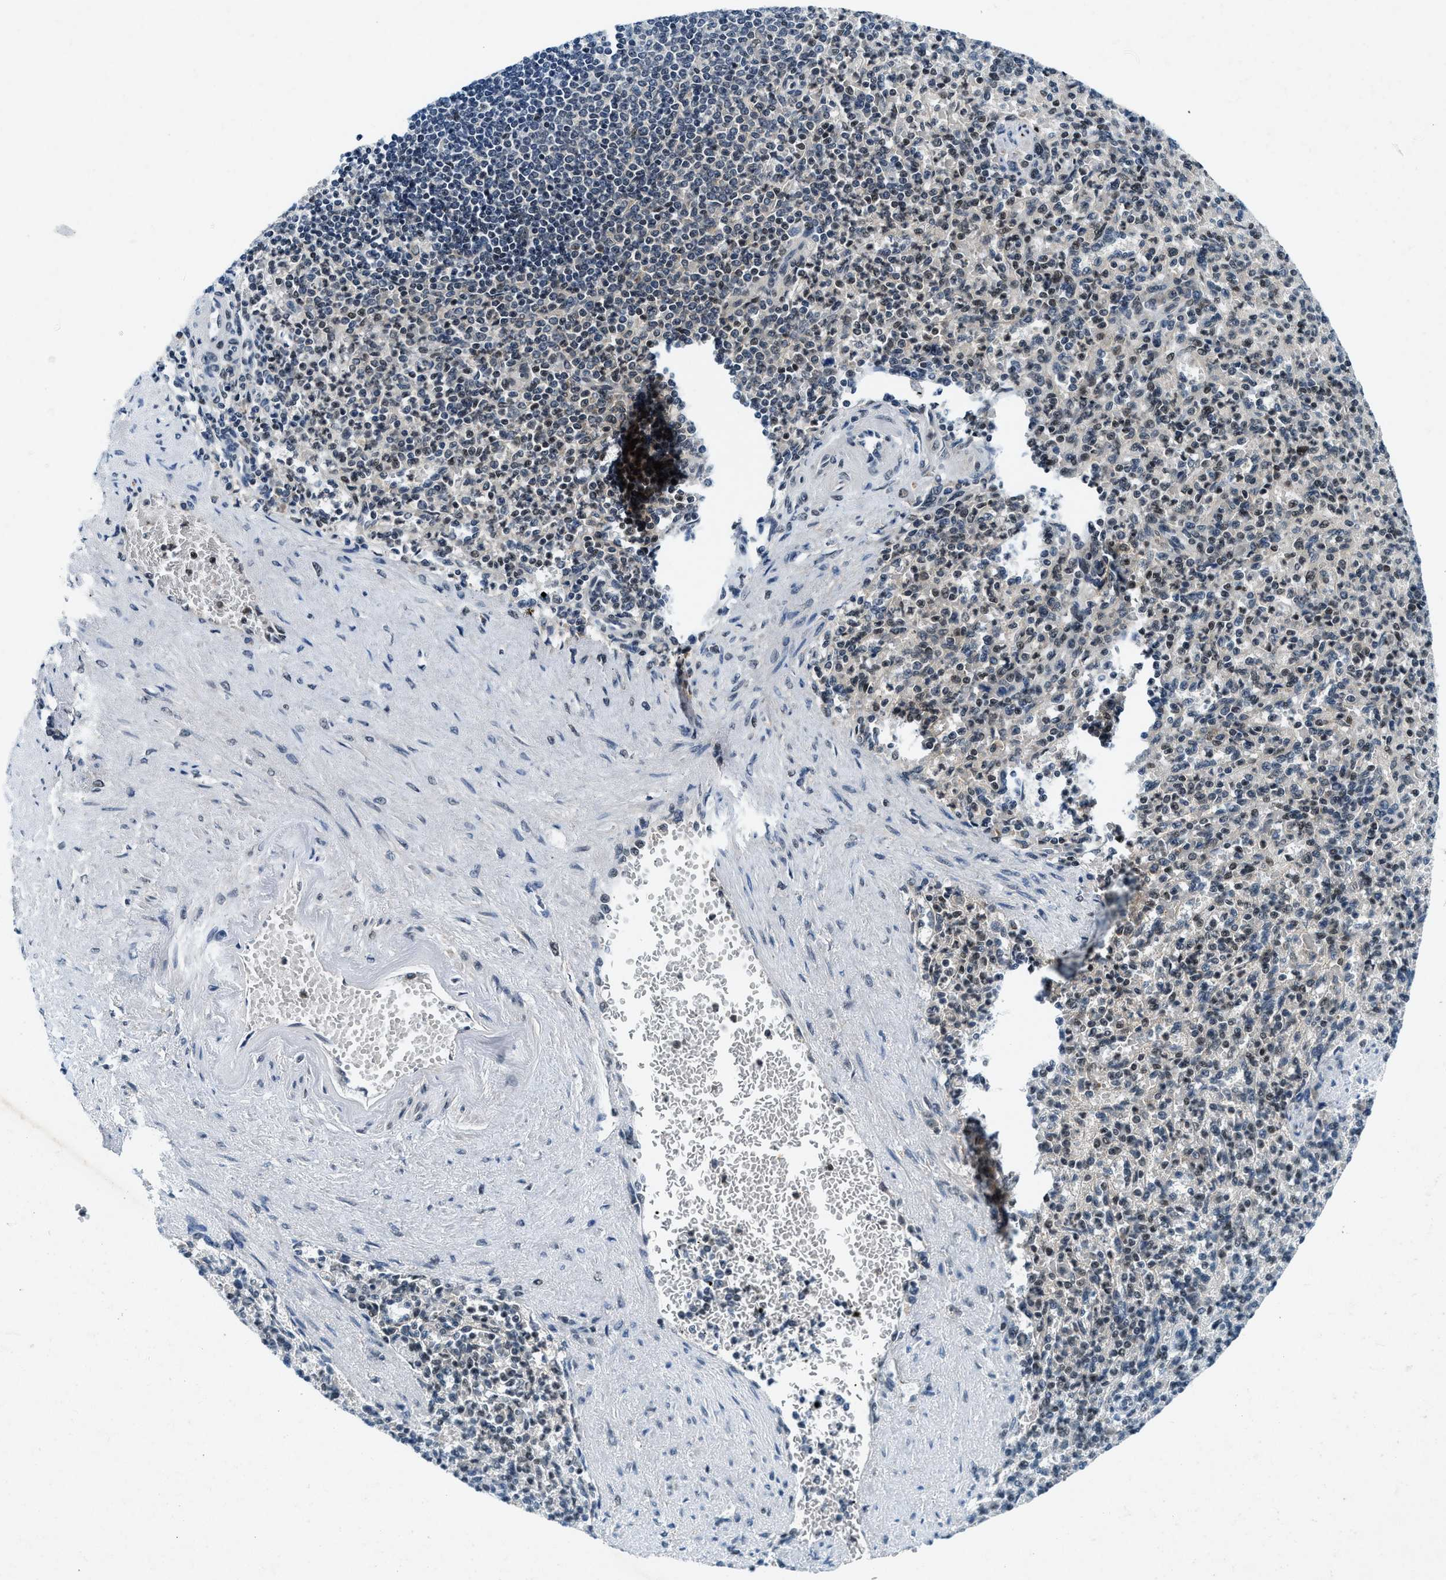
{"staining": {"intensity": "weak", "quantity": "25%-75%", "location": "nuclear"}, "tissue": "spleen", "cell_type": "Cells in red pulp", "image_type": "normal", "snomed": [{"axis": "morphology", "description": "Normal tissue, NOS"}, {"axis": "topography", "description": "Spleen"}], "caption": "Unremarkable spleen displays weak nuclear expression in approximately 25%-75% of cells in red pulp.", "gene": "NCOA1", "patient": {"sex": "female", "age": 74}}